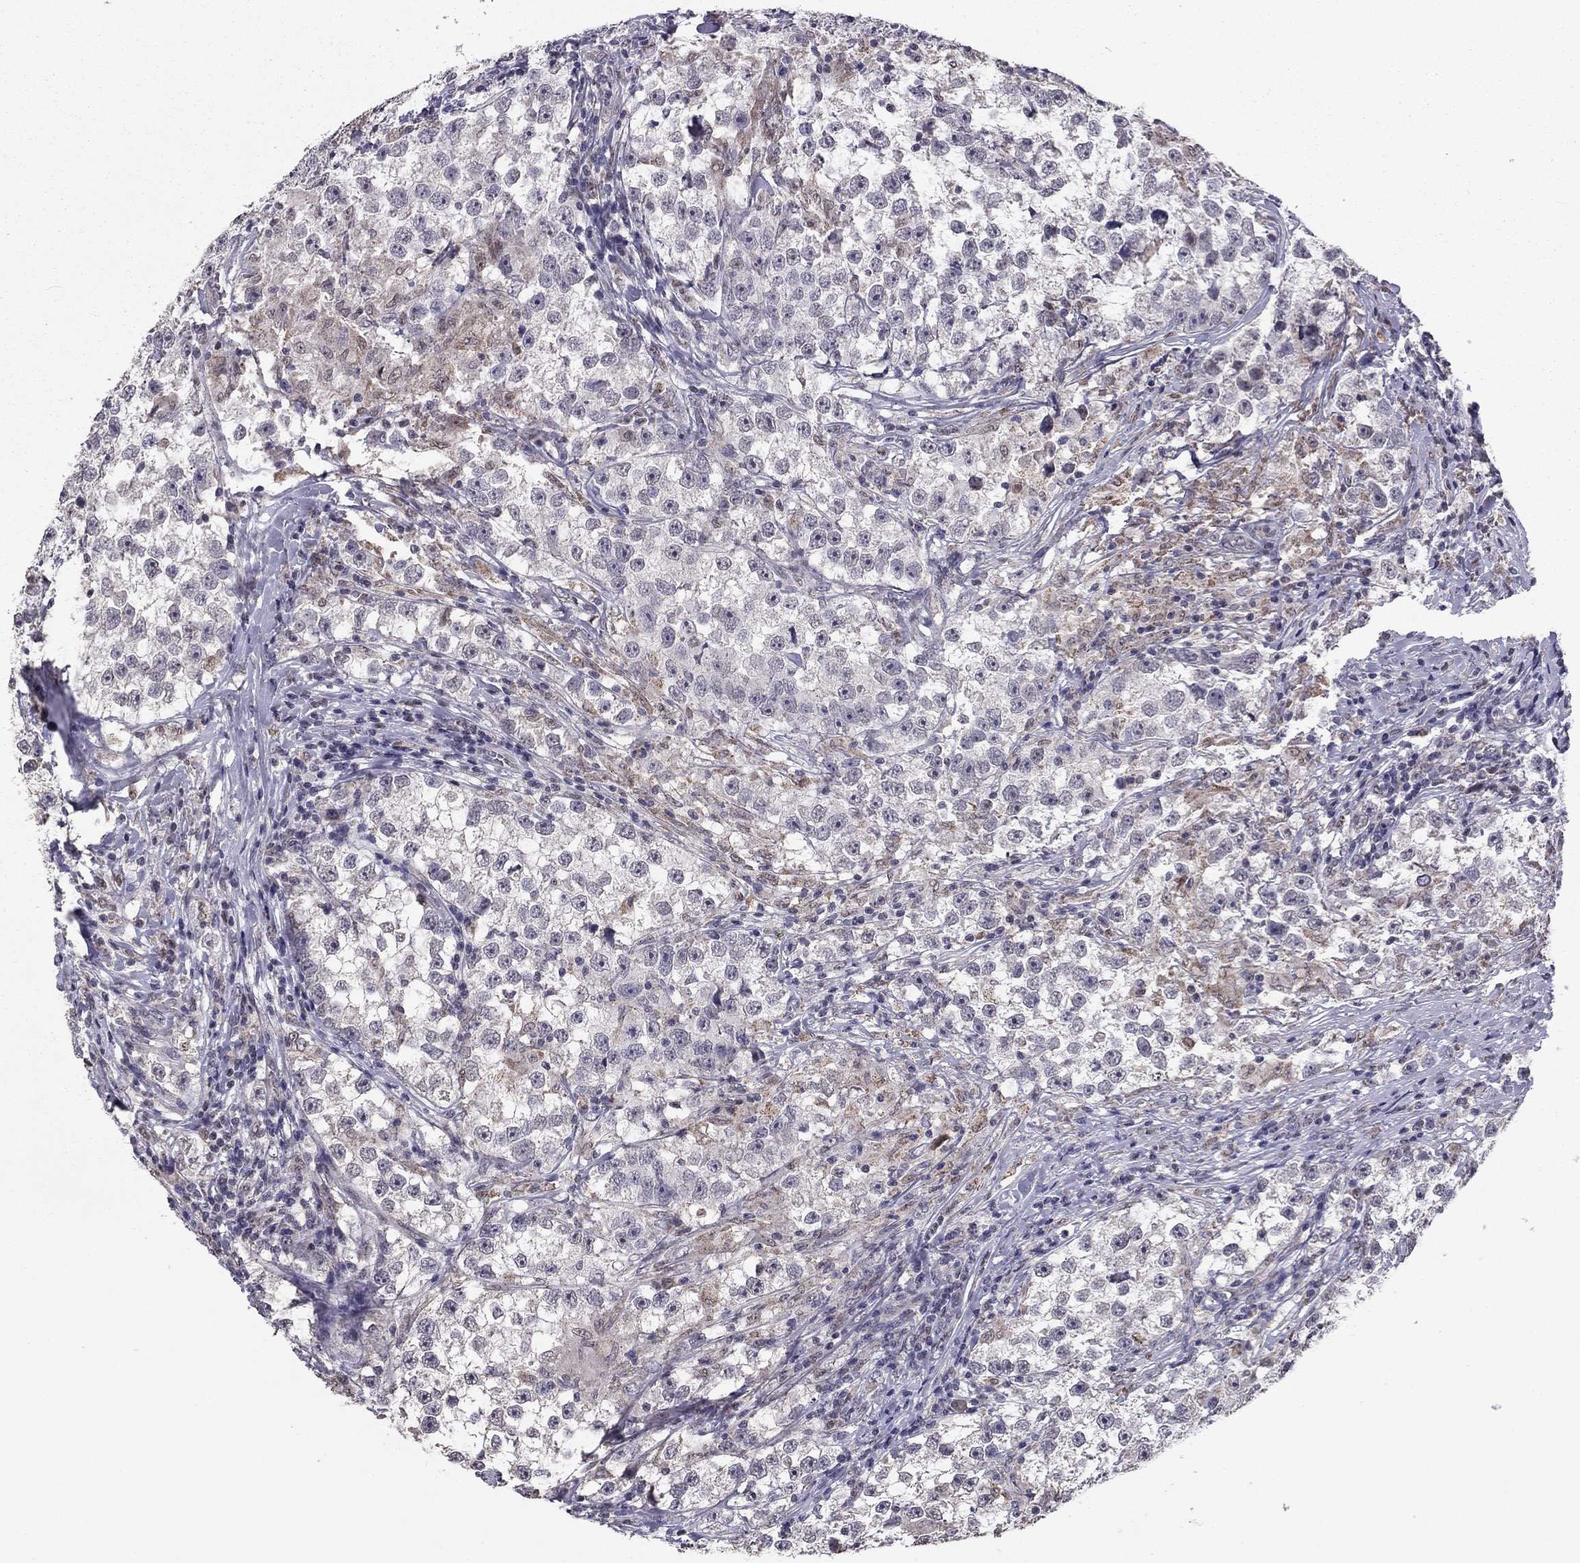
{"staining": {"intensity": "negative", "quantity": "none", "location": "none"}, "tissue": "testis cancer", "cell_type": "Tumor cells", "image_type": "cancer", "snomed": [{"axis": "morphology", "description": "Seminoma, NOS"}, {"axis": "topography", "description": "Testis"}], "caption": "Protein analysis of testis cancer (seminoma) demonstrates no significant positivity in tumor cells.", "gene": "HCN1", "patient": {"sex": "male", "age": 46}}